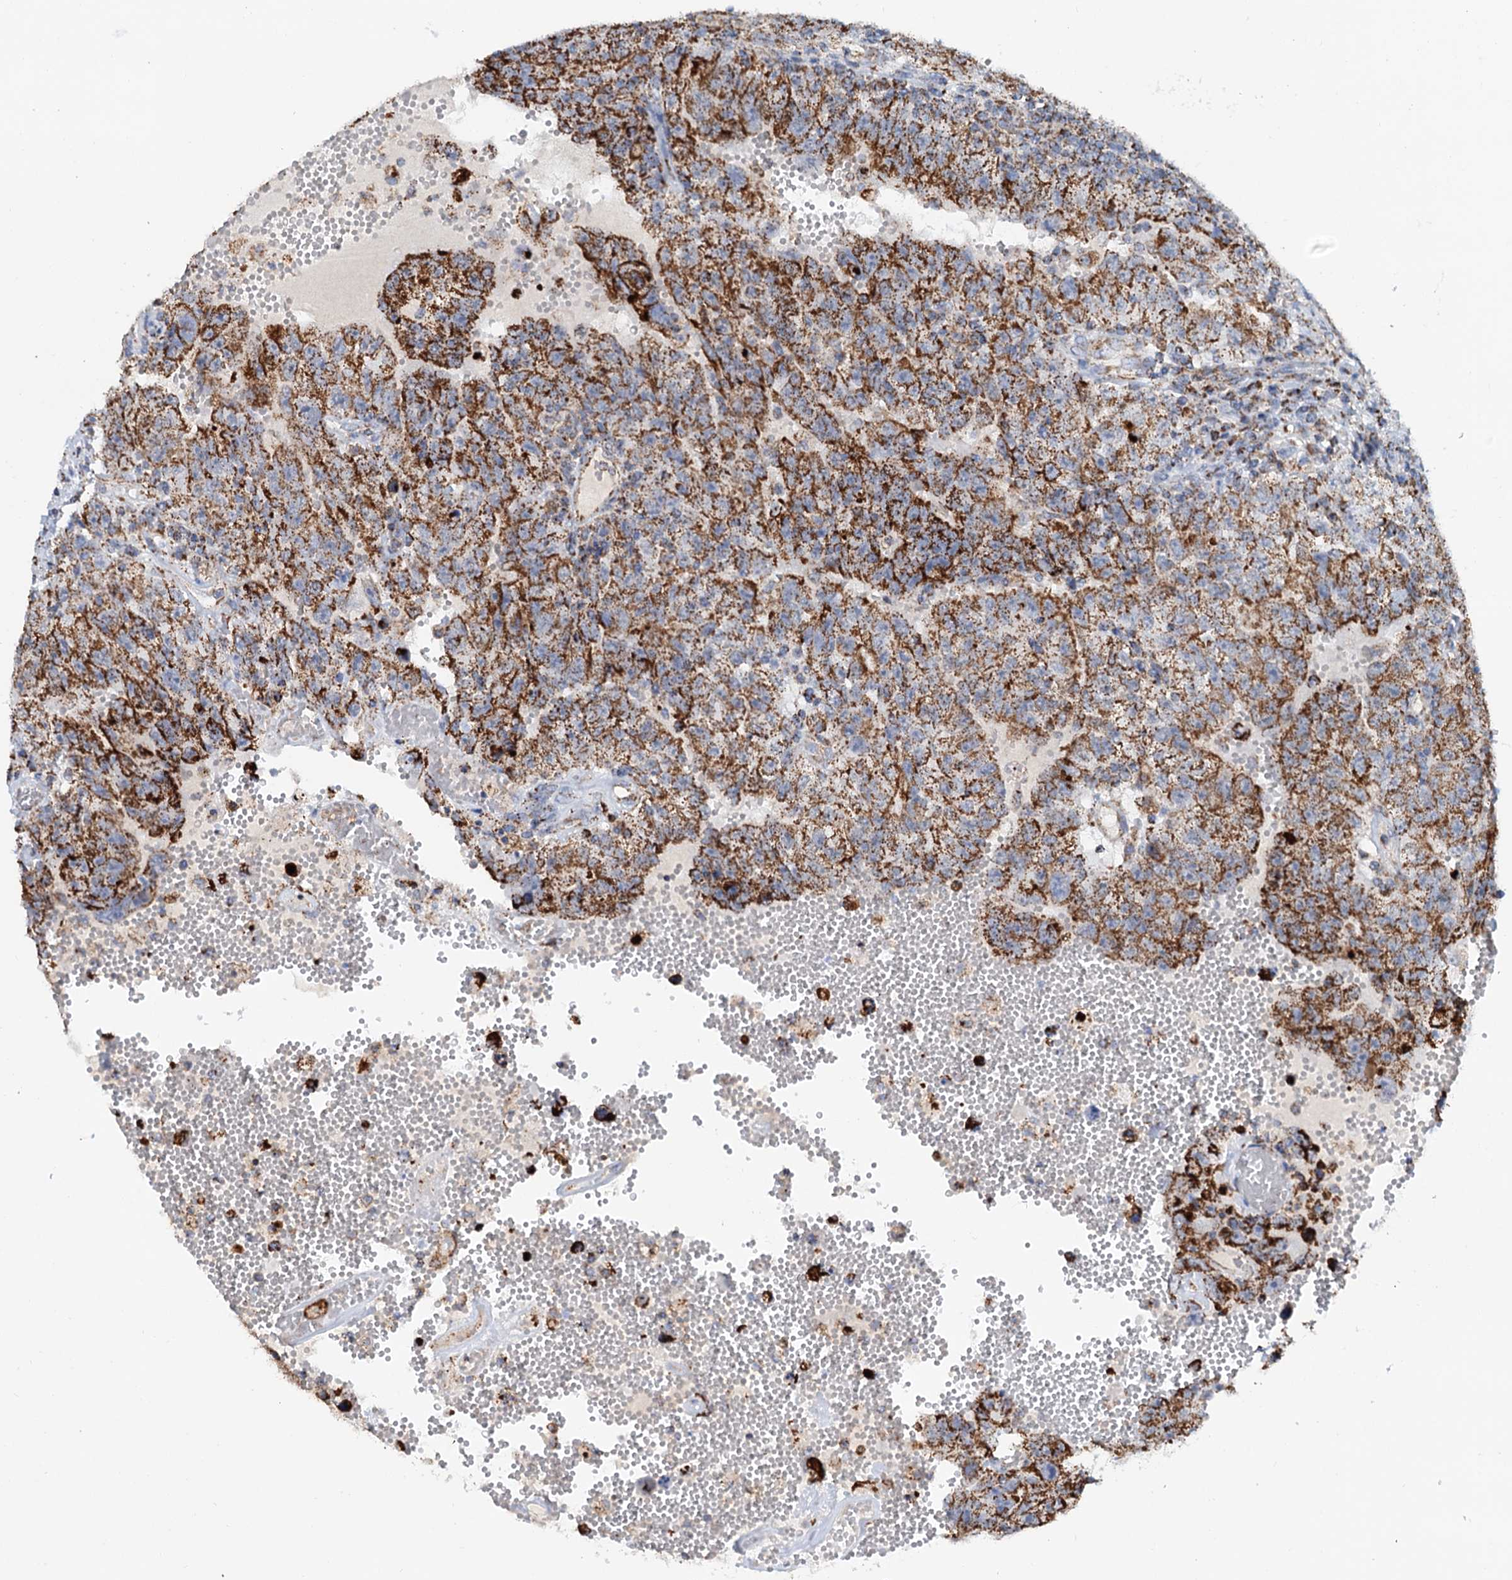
{"staining": {"intensity": "strong", "quantity": ">75%", "location": "cytoplasmic/membranous"}, "tissue": "testis cancer", "cell_type": "Tumor cells", "image_type": "cancer", "snomed": [{"axis": "morphology", "description": "Carcinoma, Embryonal, NOS"}, {"axis": "topography", "description": "Testis"}], "caption": "Testis cancer stained with a protein marker reveals strong staining in tumor cells.", "gene": "C2CD3", "patient": {"sex": "male", "age": 26}}